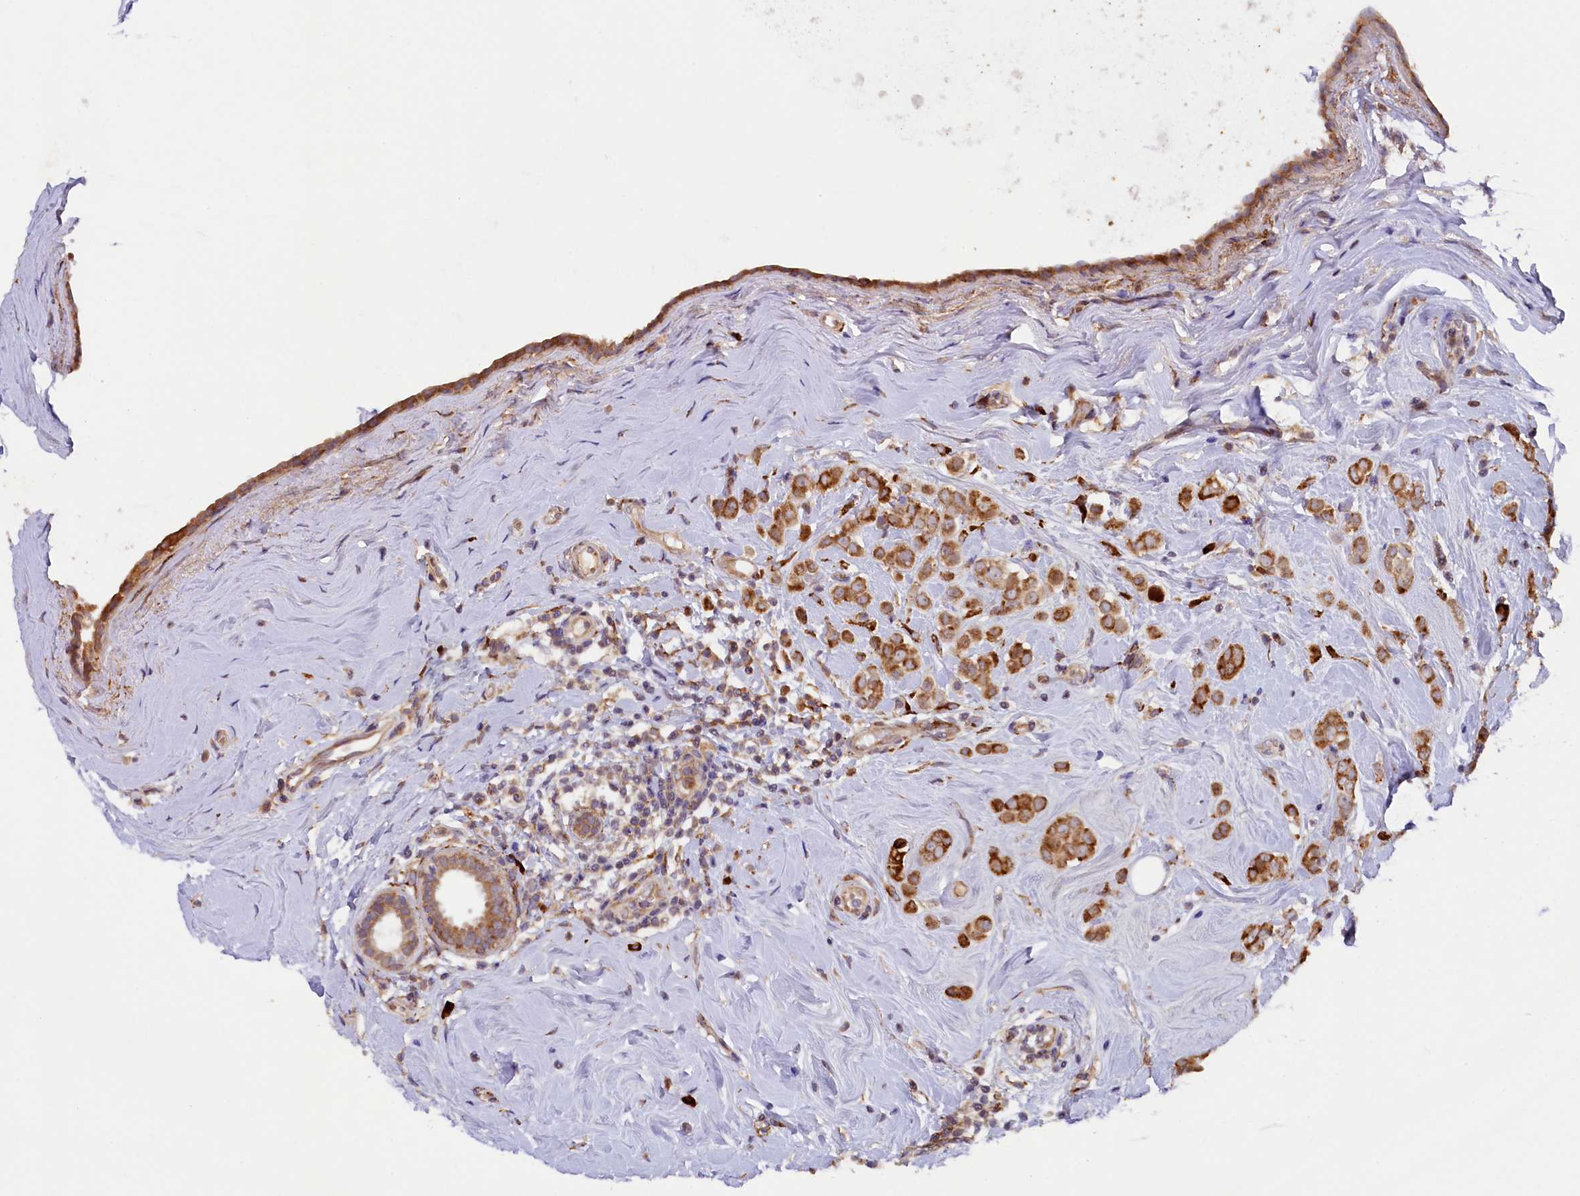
{"staining": {"intensity": "moderate", "quantity": ">75%", "location": "cytoplasmic/membranous"}, "tissue": "breast cancer", "cell_type": "Tumor cells", "image_type": "cancer", "snomed": [{"axis": "morphology", "description": "Lobular carcinoma"}, {"axis": "topography", "description": "Breast"}], "caption": "Breast cancer (lobular carcinoma) was stained to show a protein in brown. There is medium levels of moderate cytoplasmic/membranous positivity in approximately >75% of tumor cells.", "gene": "SSC5D", "patient": {"sex": "female", "age": 47}}